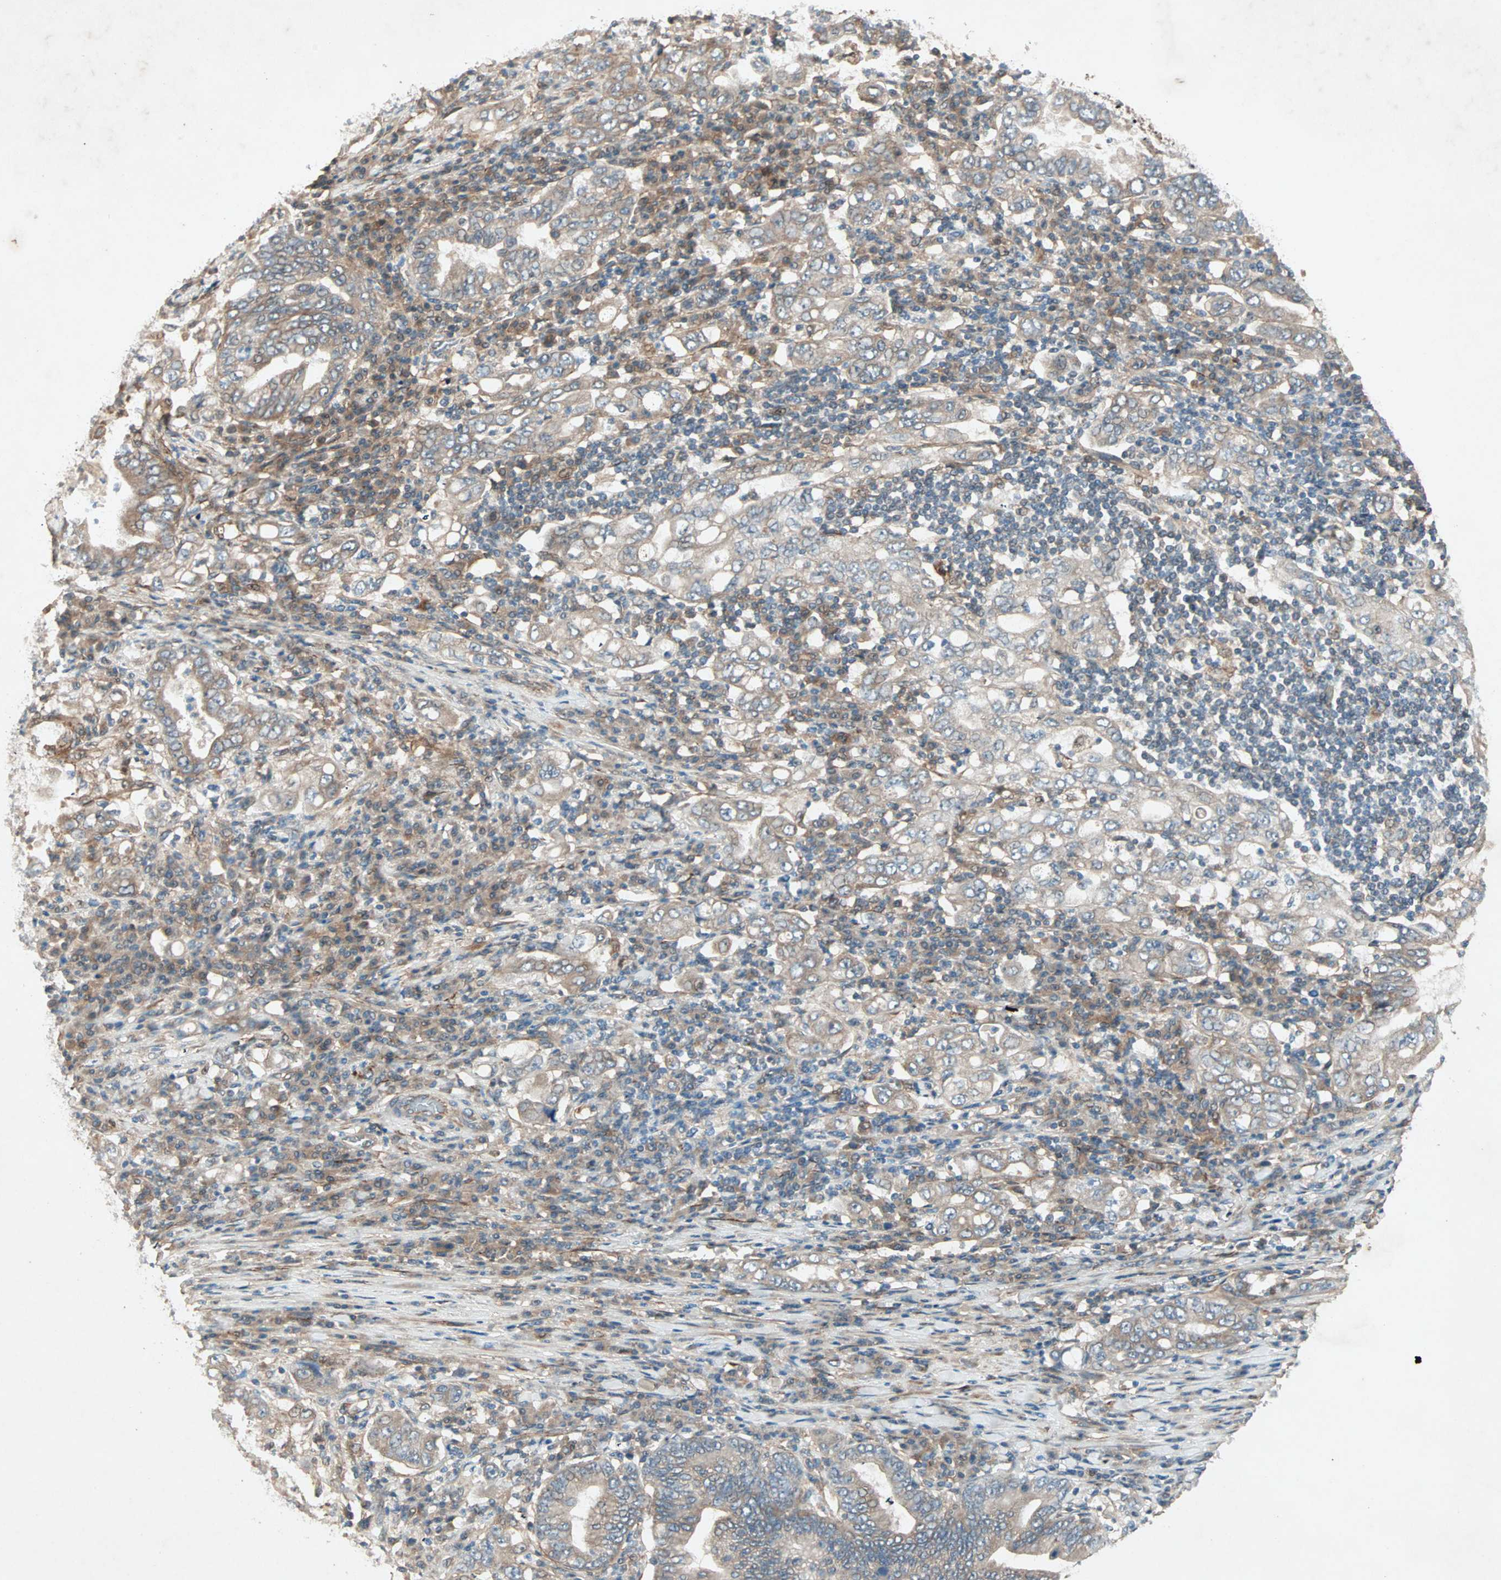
{"staining": {"intensity": "weak", "quantity": "25%-75%", "location": "cytoplasmic/membranous"}, "tissue": "stomach cancer", "cell_type": "Tumor cells", "image_type": "cancer", "snomed": [{"axis": "morphology", "description": "Normal tissue, NOS"}, {"axis": "morphology", "description": "Adenocarcinoma, NOS"}, {"axis": "topography", "description": "Esophagus"}, {"axis": "topography", "description": "Stomach, upper"}, {"axis": "topography", "description": "Peripheral nerve tissue"}], "caption": "DAB immunohistochemical staining of stomach cancer (adenocarcinoma) demonstrates weak cytoplasmic/membranous protein positivity in approximately 25%-75% of tumor cells.", "gene": "SDSL", "patient": {"sex": "male", "age": 62}}